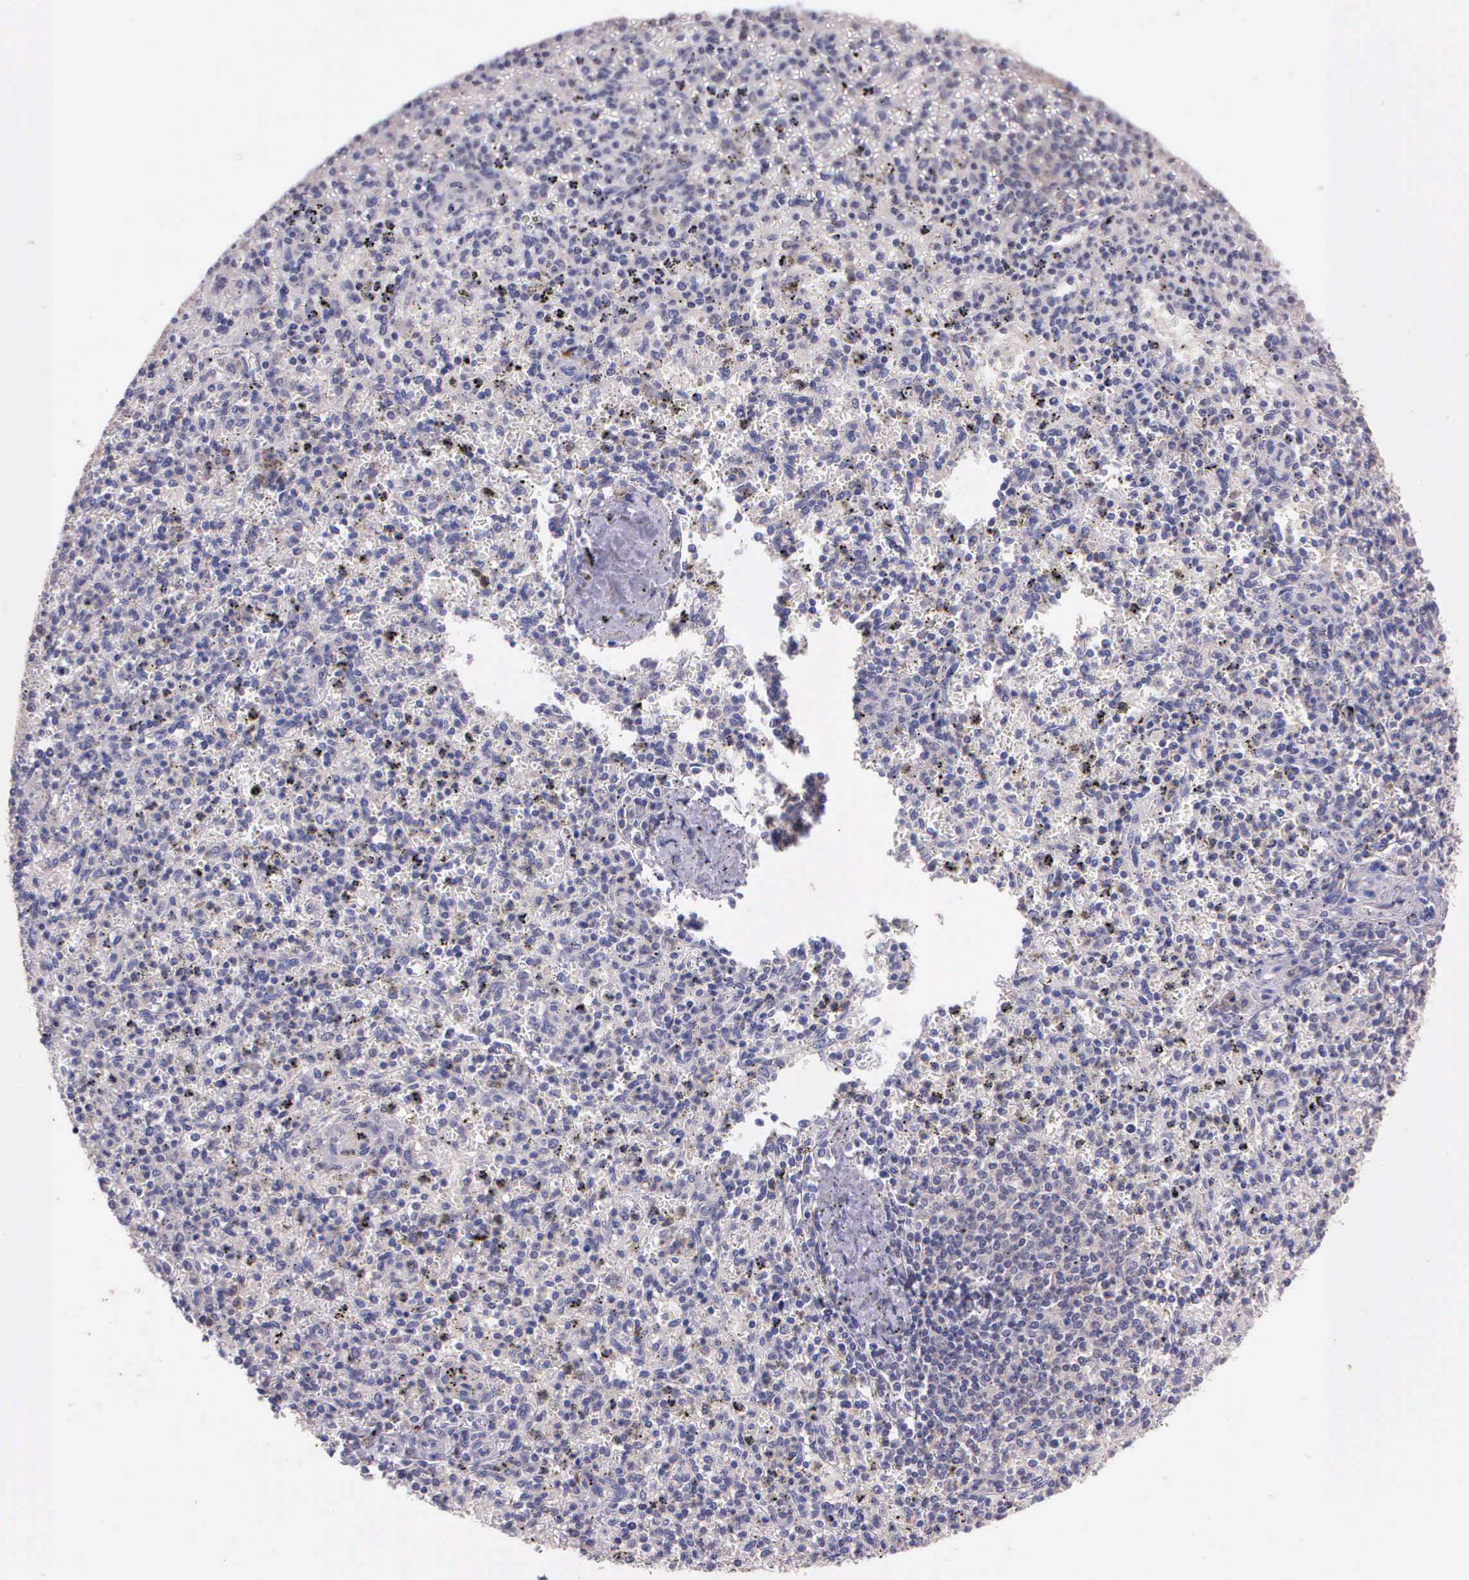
{"staining": {"intensity": "negative", "quantity": "none", "location": "none"}, "tissue": "spleen", "cell_type": "Cells in red pulp", "image_type": "normal", "snomed": [{"axis": "morphology", "description": "Normal tissue, NOS"}, {"axis": "topography", "description": "Spleen"}], "caption": "DAB (3,3'-diaminobenzidine) immunohistochemical staining of normal human spleen exhibits no significant positivity in cells in red pulp.", "gene": "IGBP1P2", "patient": {"sex": "male", "age": 72}}